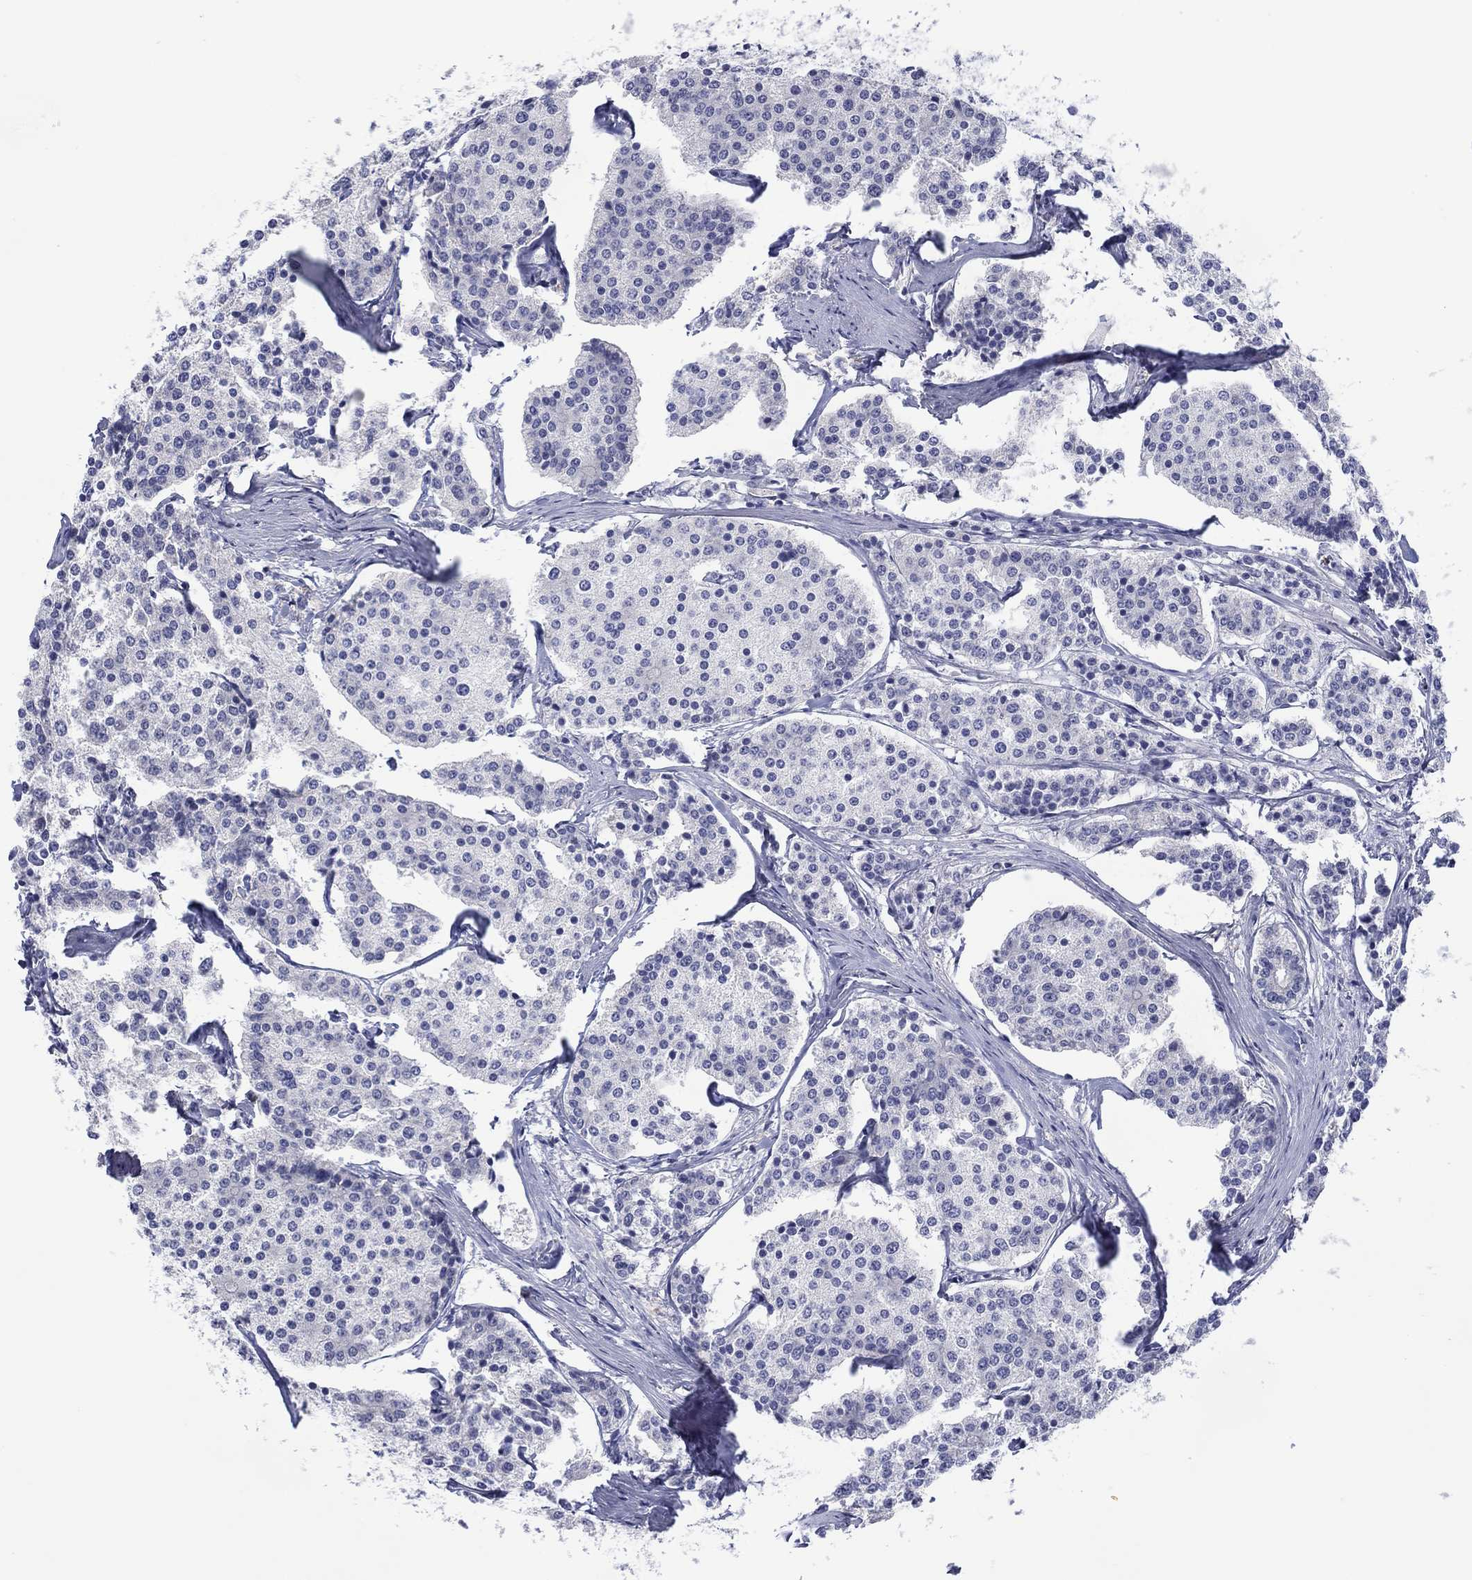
{"staining": {"intensity": "negative", "quantity": "none", "location": "none"}, "tissue": "carcinoid", "cell_type": "Tumor cells", "image_type": "cancer", "snomed": [{"axis": "morphology", "description": "Carcinoid, malignant, NOS"}, {"axis": "topography", "description": "Small intestine"}], "caption": "The histopathology image demonstrates no staining of tumor cells in carcinoid.", "gene": "CYP2B6", "patient": {"sex": "female", "age": 65}}